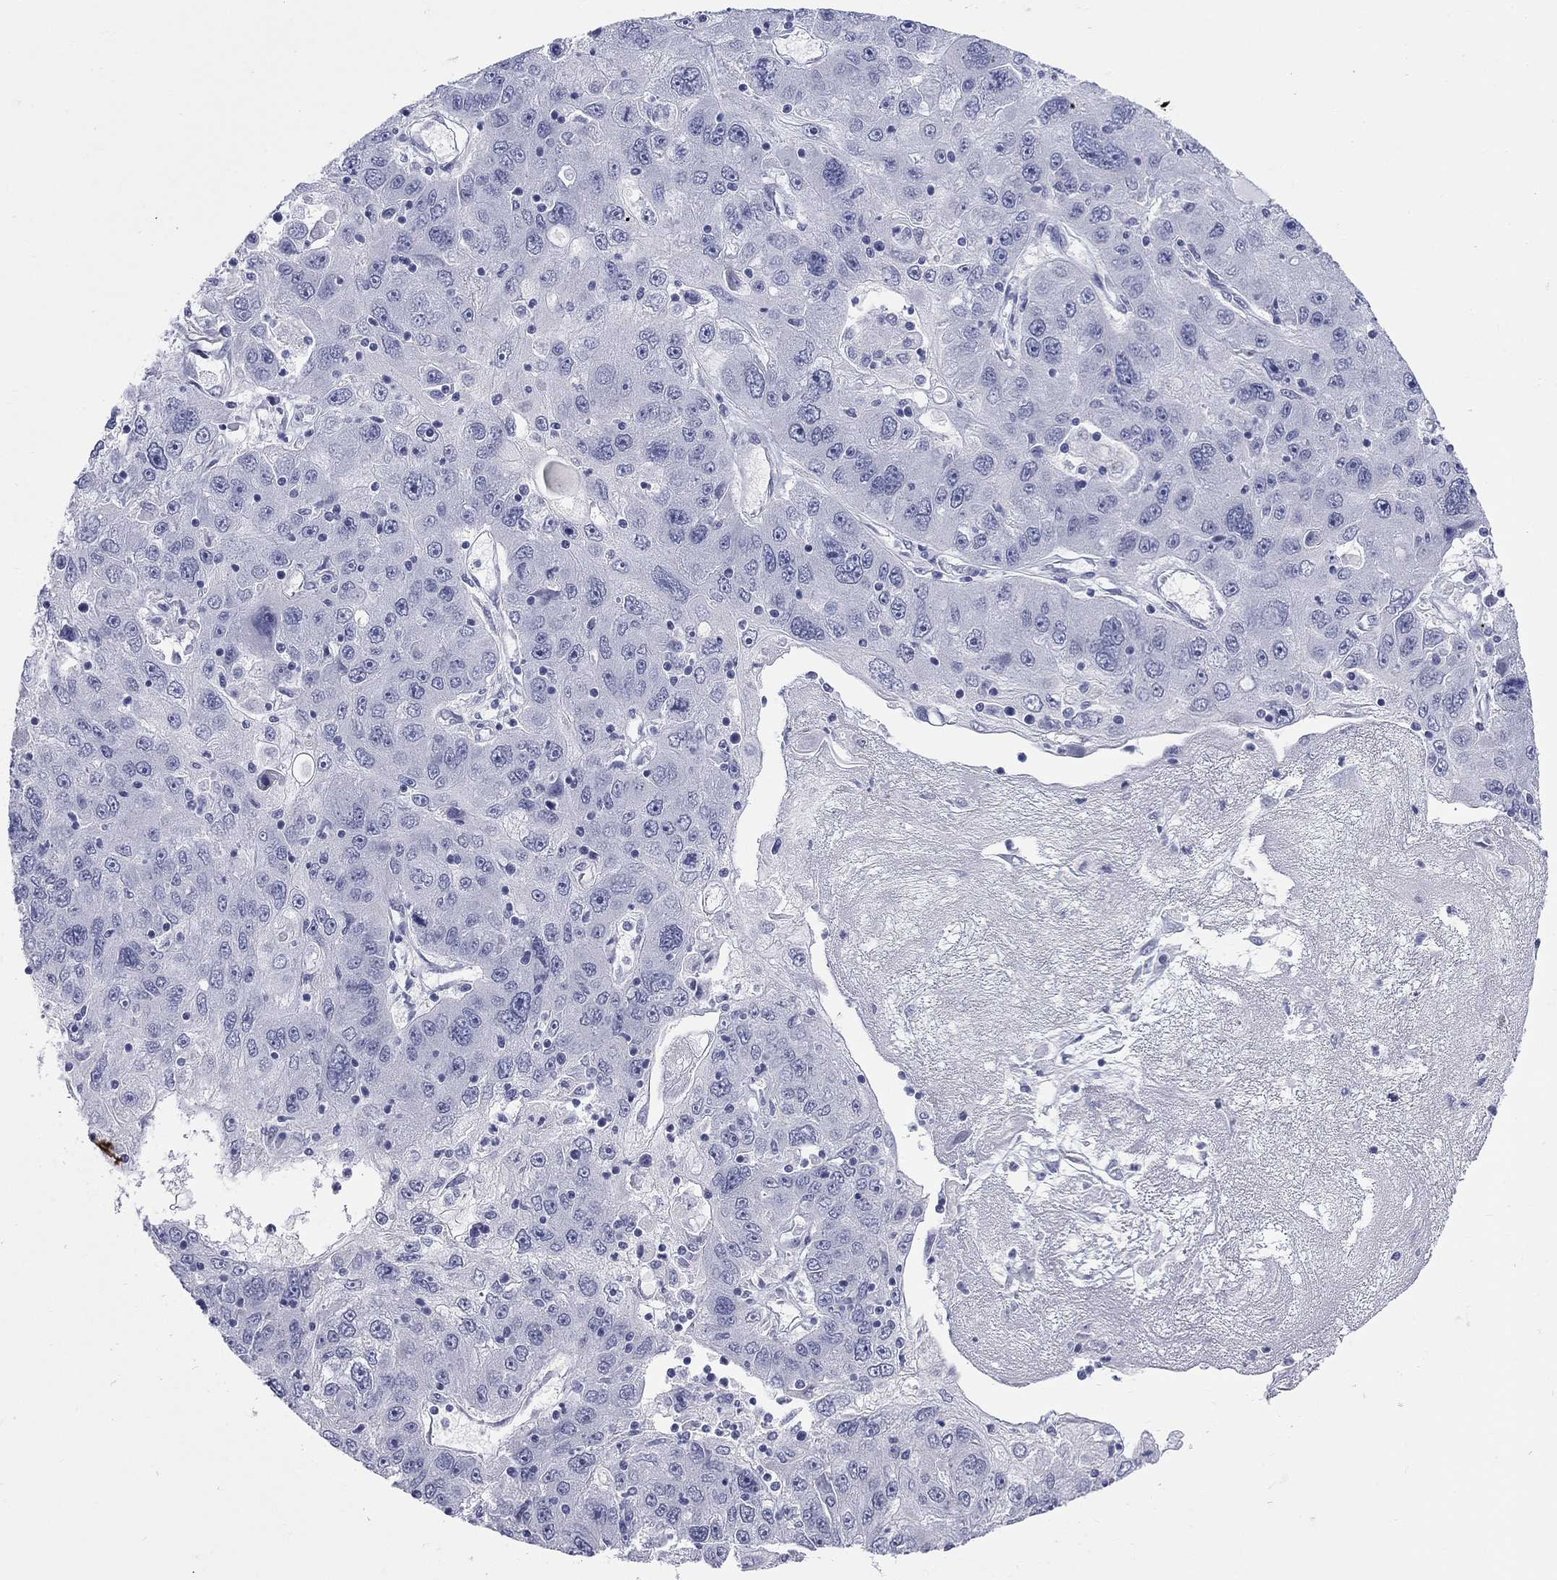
{"staining": {"intensity": "negative", "quantity": "none", "location": "none"}, "tissue": "stomach cancer", "cell_type": "Tumor cells", "image_type": "cancer", "snomed": [{"axis": "morphology", "description": "Adenocarcinoma, NOS"}, {"axis": "topography", "description": "Stomach"}], "caption": "Immunohistochemistry photomicrograph of adenocarcinoma (stomach) stained for a protein (brown), which displays no expression in tumor cells.", "gene": "ECEL1", "patient": {"sex": "male", "age": 56}}